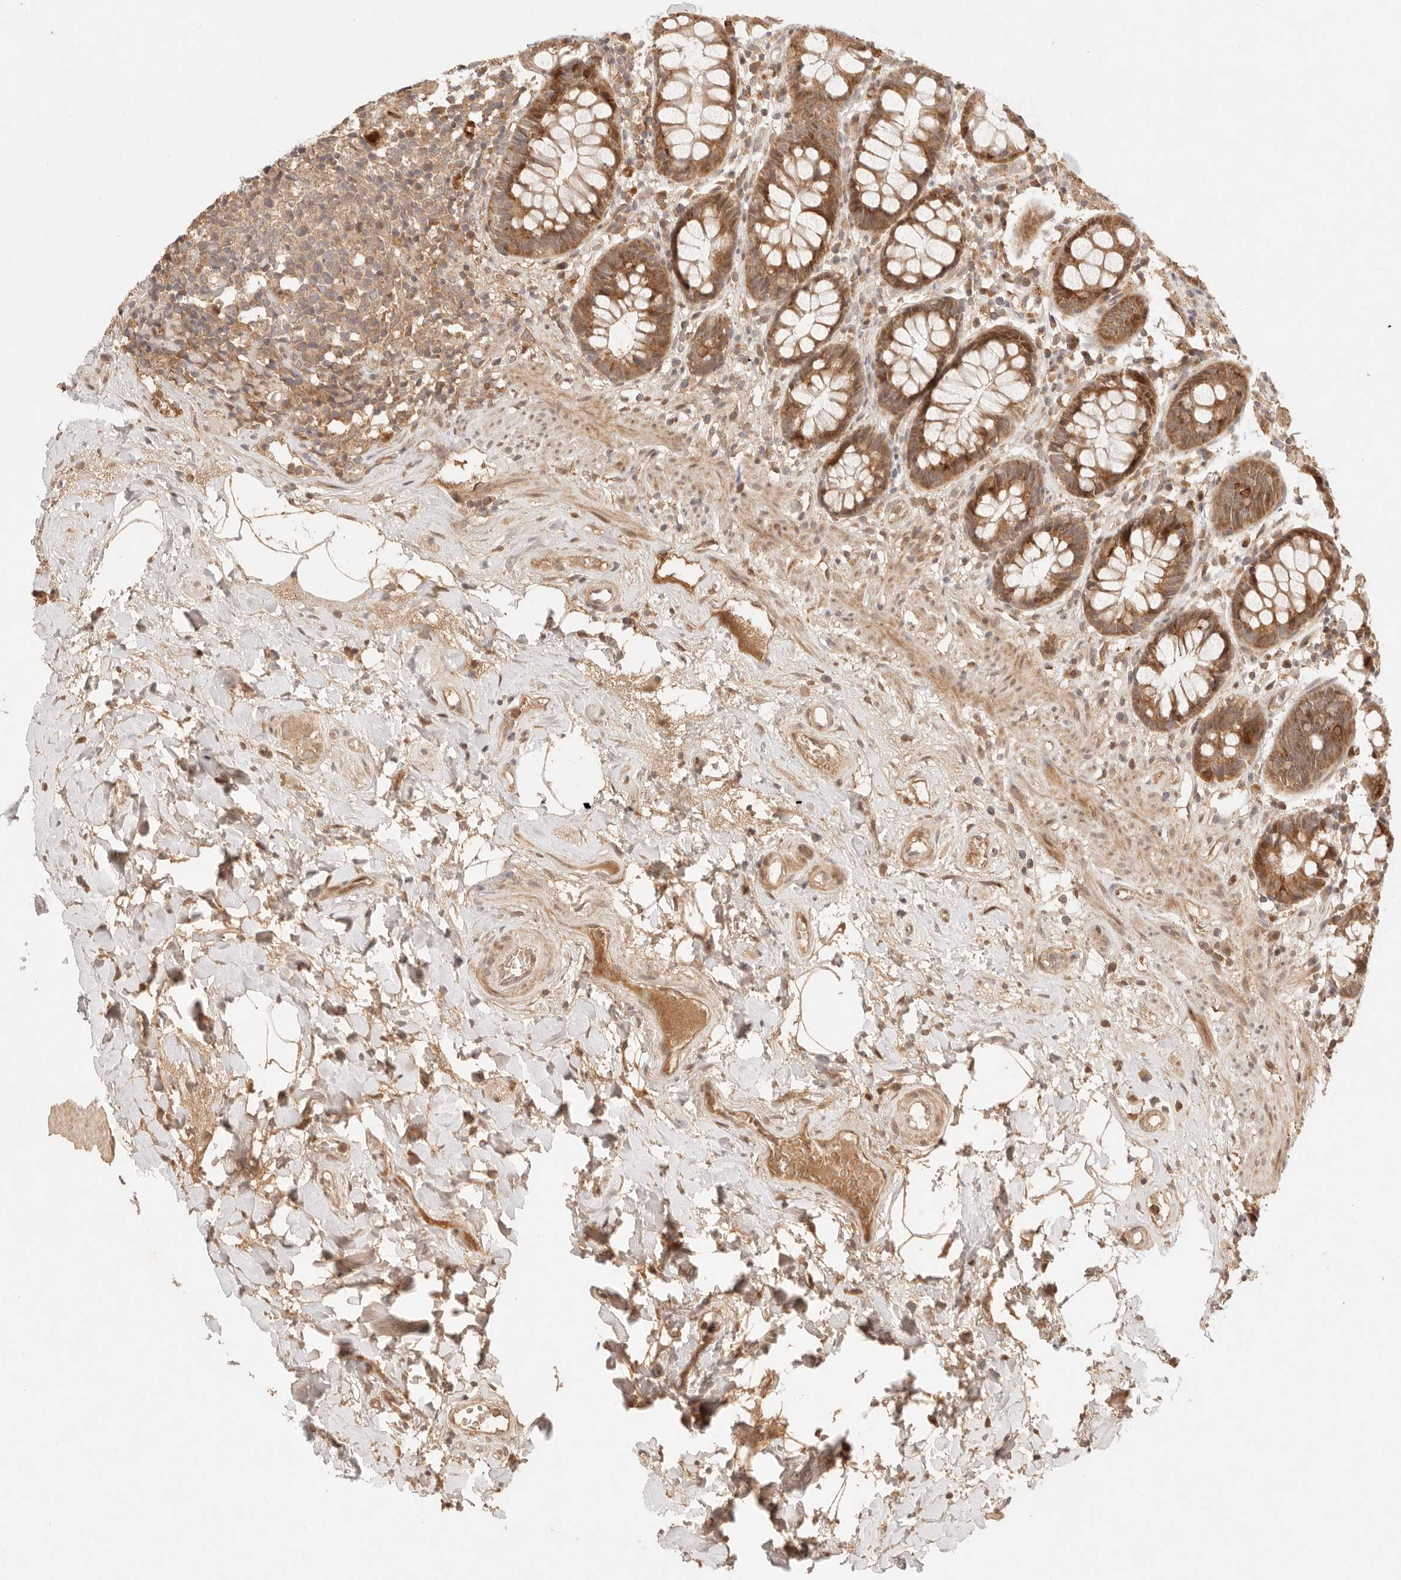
{"staining": {"intensity": "moderate", "quantity": ">75%", "location": "cytoplasmic/membranous"}, "tissue": "rectum", "cell_type": "Glandular cells", "image_type": "normal", "snomed": [{"axis": "morphology", "description": "Normal tissue, NOS"}, {"axis": "topography", "description": "Rectum"}], "caption": "Rectum was stained to show a protein in brown. There is medium levels of moderate cytoplasmic/membranous positivity in approximately >75% of glandular cells.", "gene": "PHLDA3", "patient": {"sex": "male", "age": 64}}